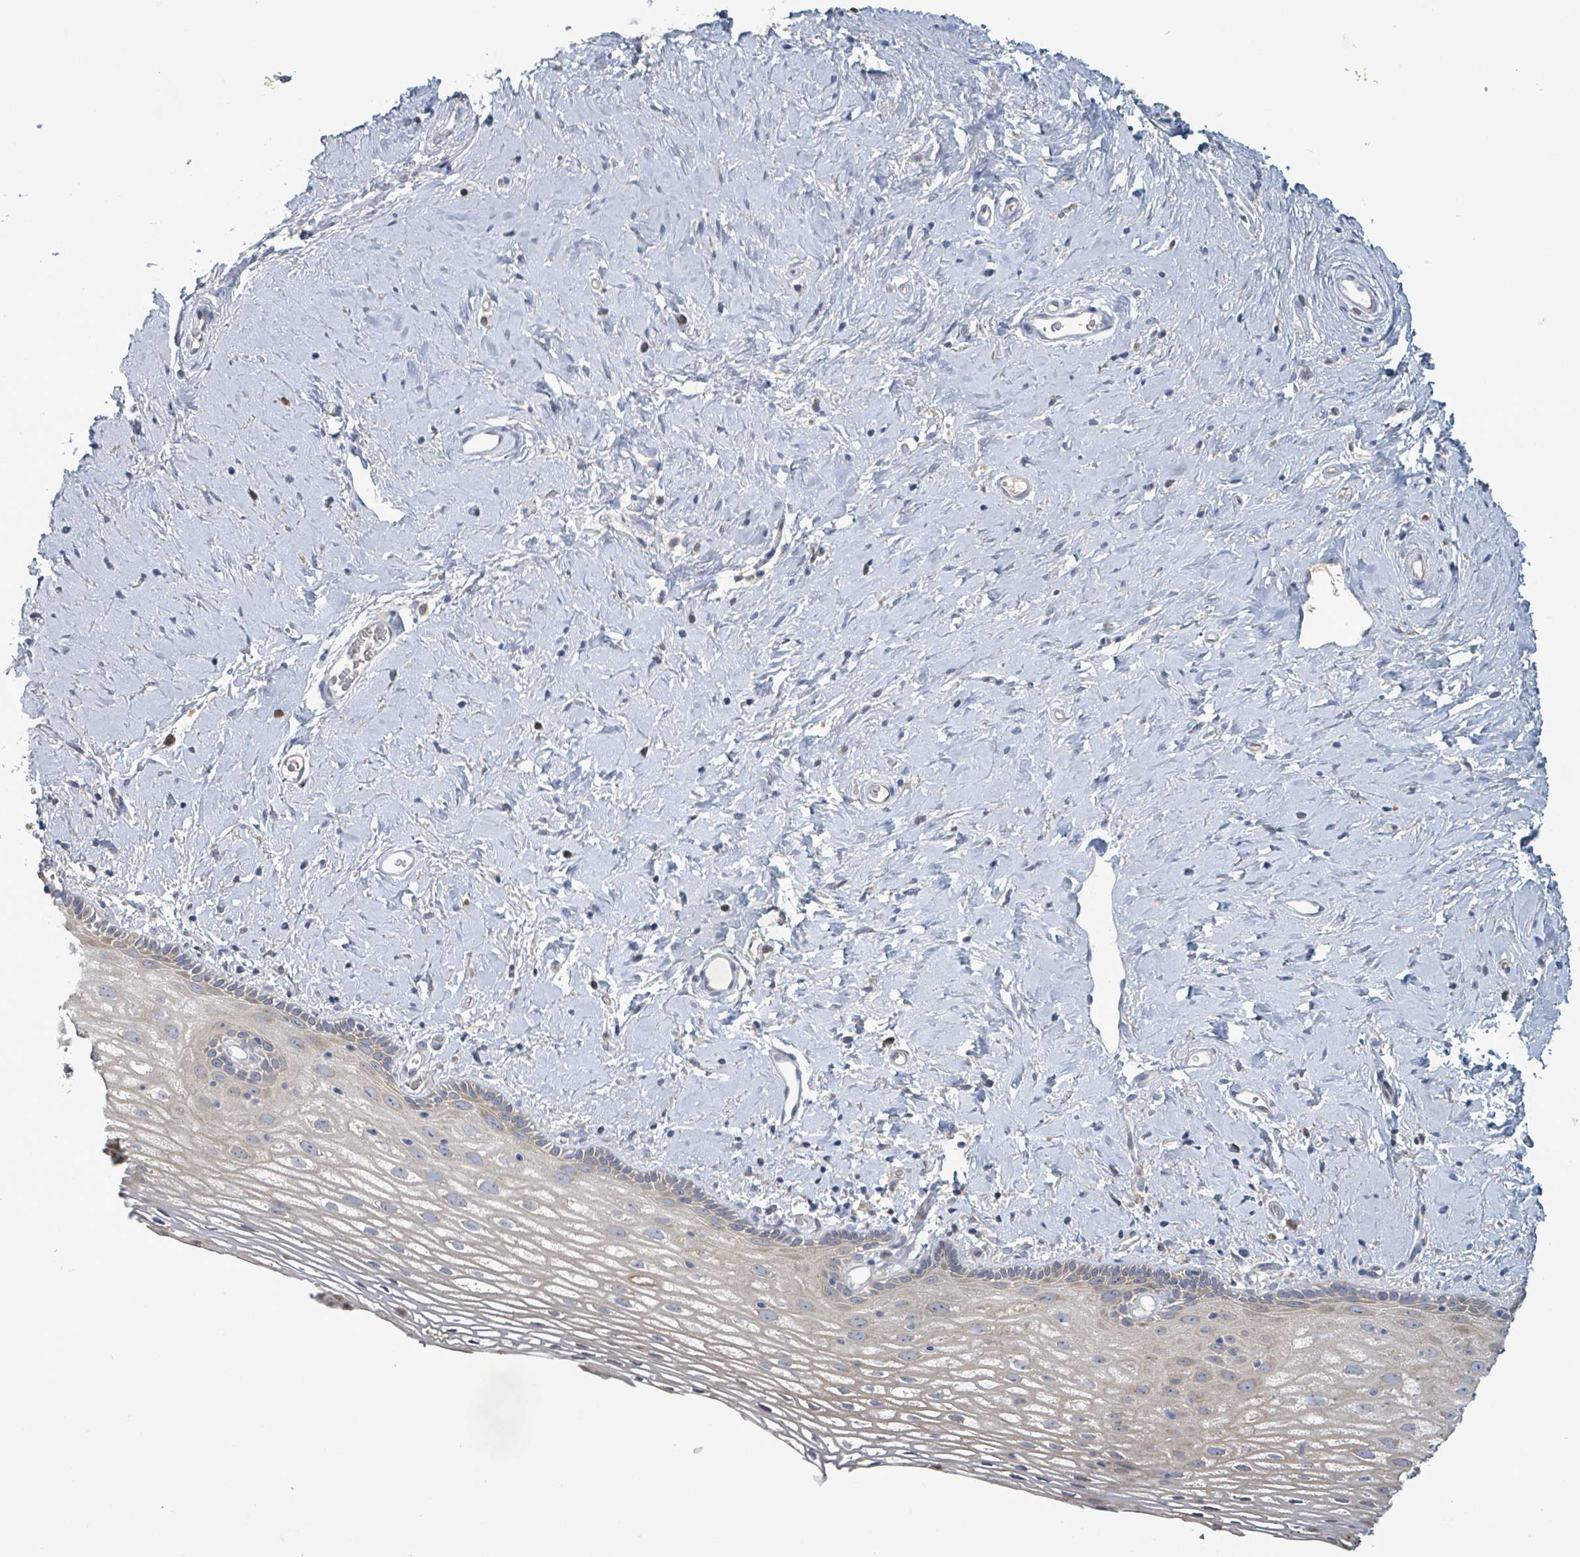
{"staining": {"intensity": "weak", "quantity": "<25%", "location": "cytoplasmic/membranous"}, "tissue": "vagina", "cell_type": "Squamous epithelial cells", "image_type": "normal", "snomed": [{"axis": "morphology", "description": "Normal tissue, NOS"}, {"axis": "morphology", "description": "Adenocarcinoma, NOS"}, {"axis": "topography", "description": "Rectum"}, {"axis": "topography", "description": "Vagina"}], "caption": "Immunohistochemical staining of benign human vagina reveals no significant expression in squamous epithelial cells. Nuclei are stained in blue.", "gene": "ATP13A1", "patient": {"sex": "female", "age": 71}}